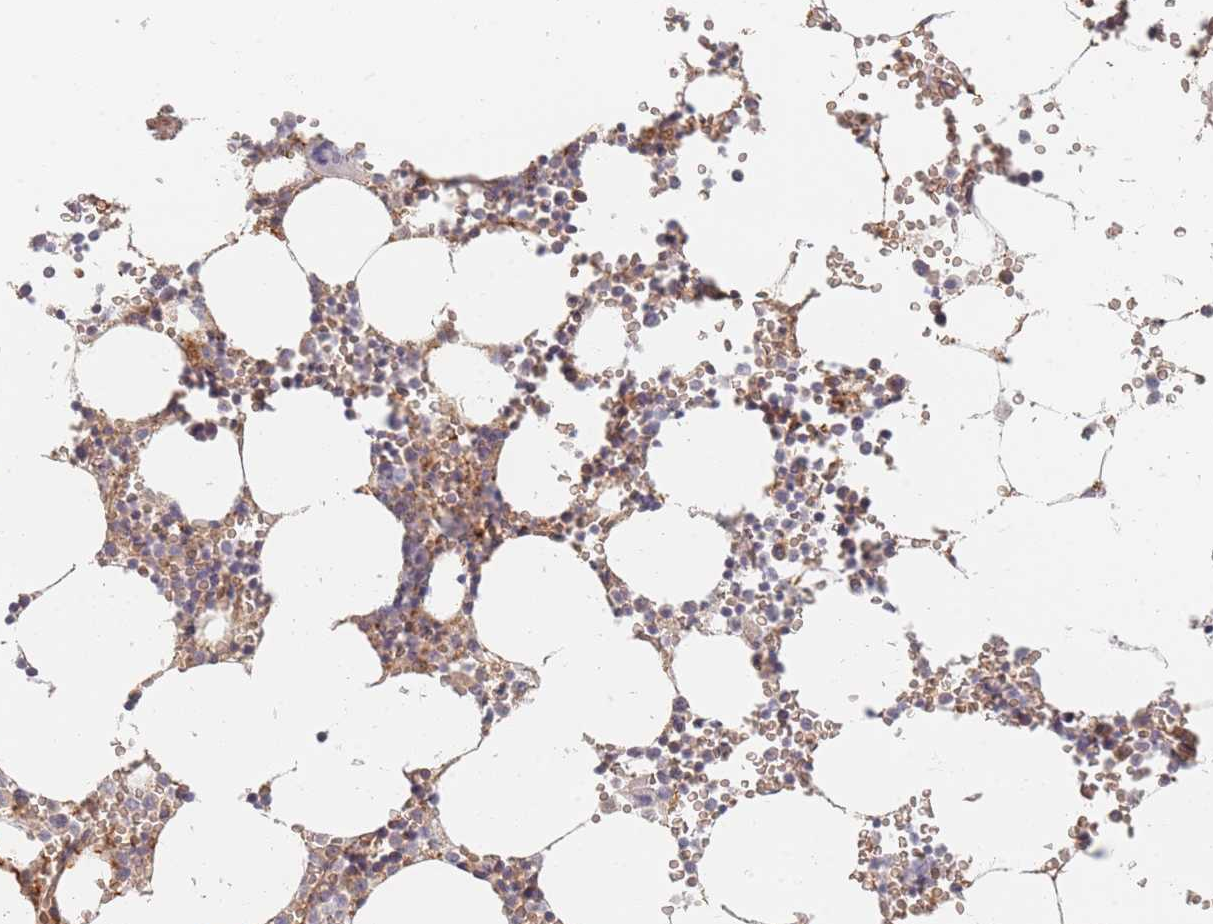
{"staining": {"intensity": "weak", "quantity": "<25%", "location": "cytoplasmic/membranous"}, "tissue": "bone marrow", "cell_type": "Hematopoietic cells", "image_type": "normal", "snomed": [{"axis": "morphology", "description": "Normal tissue, NOS"}, {"axis": "topography", "description": "Bone marrow"}], "caption": "The immunohistochemistry photomicrograph has no significant positivity in hematopoietic cells of bone marrow.", "gene": "ZKSCAN7", "patient": {"sex": "female", "age": 64}}